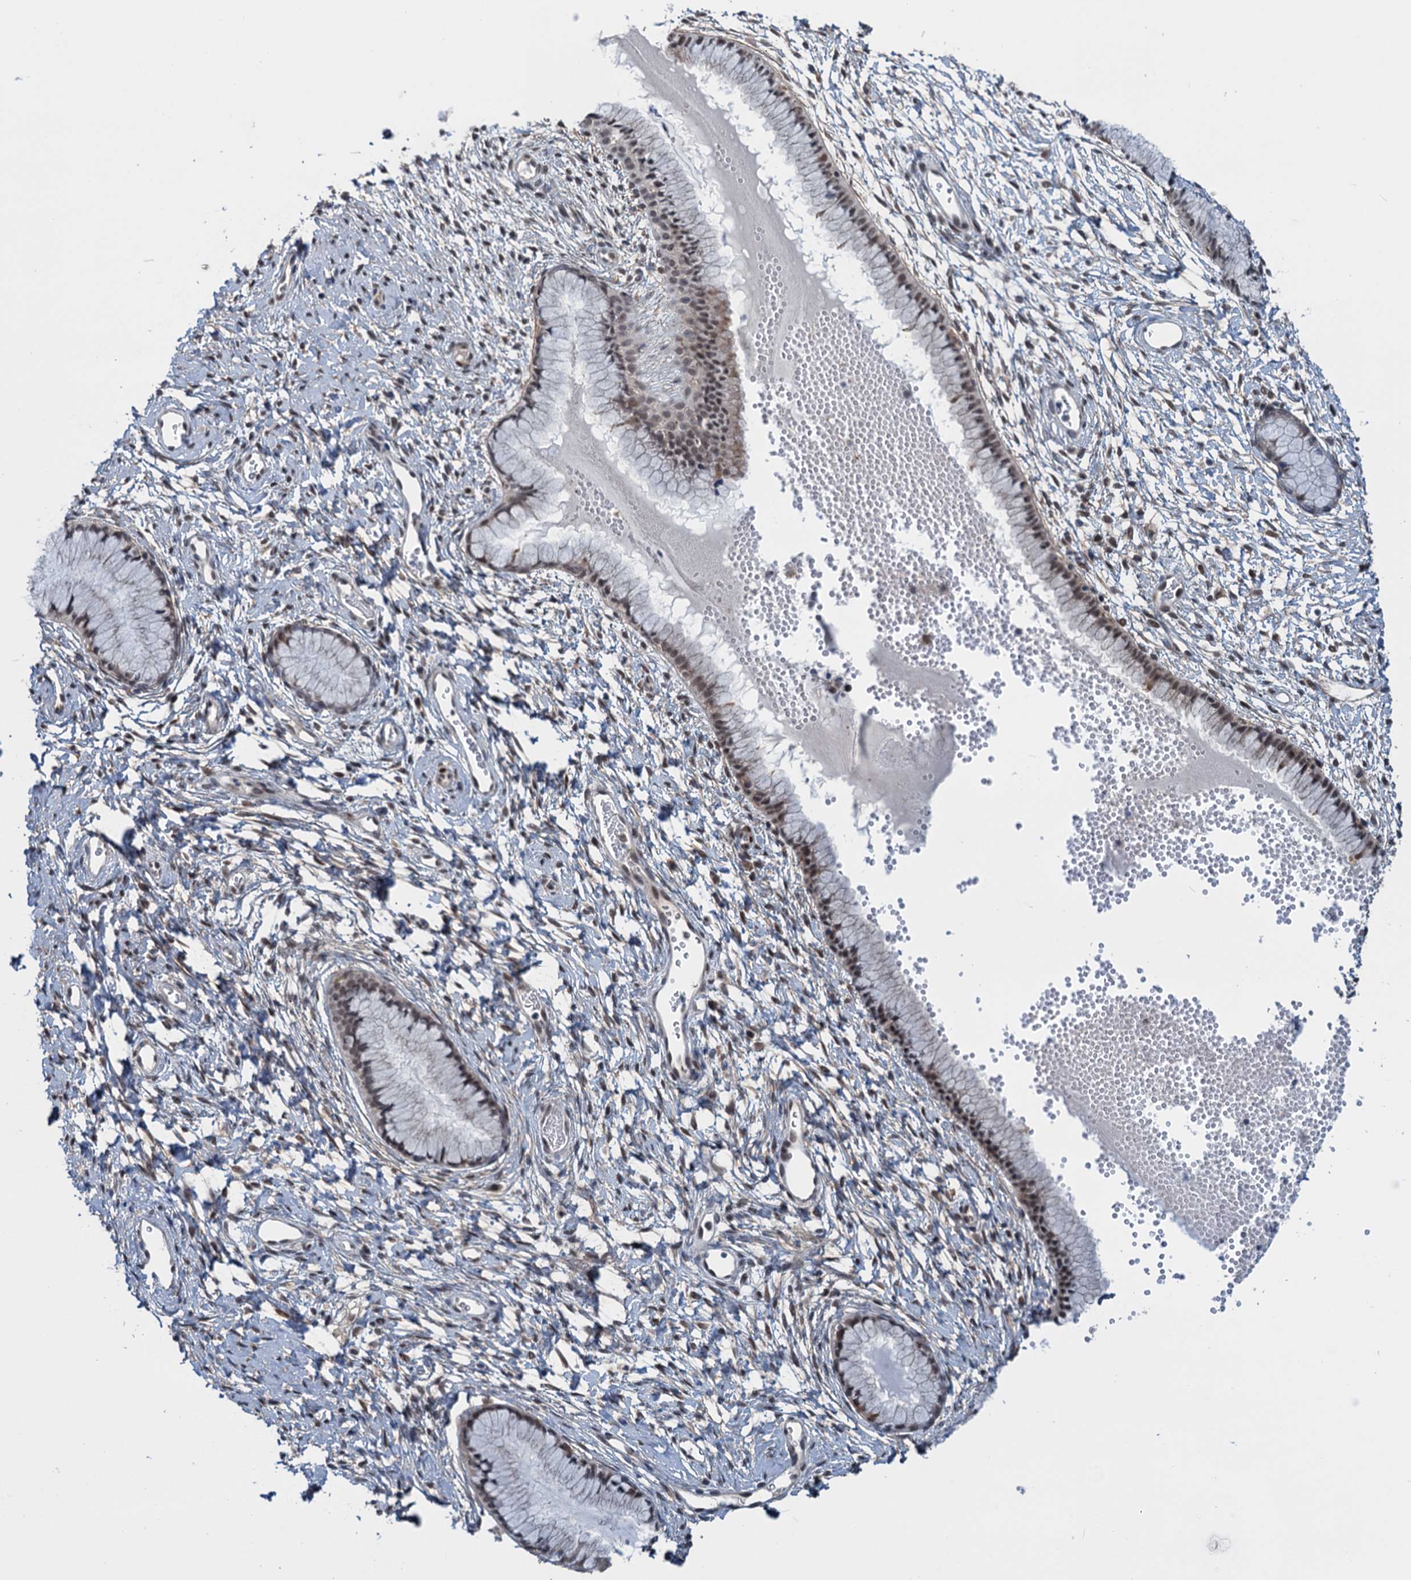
{"staining": {"intensity": "moderate", "quantity": ">75%", "location": "nuclear"}, "tissue": "cervix", "cell_type": "Glandular cells", "image_type": "normal", "snomed": [{"axis": "morphology", "description": "Normal tissue, NOS"}, {"axis": "topography", "description": "Cervix"}], "caption": "A medium amount of moderate nuclear expression is seen in about >75% of glandular cells in normal cervix.", "gene": "SAE1", "patient": {"sex": "female", "age": 42}}